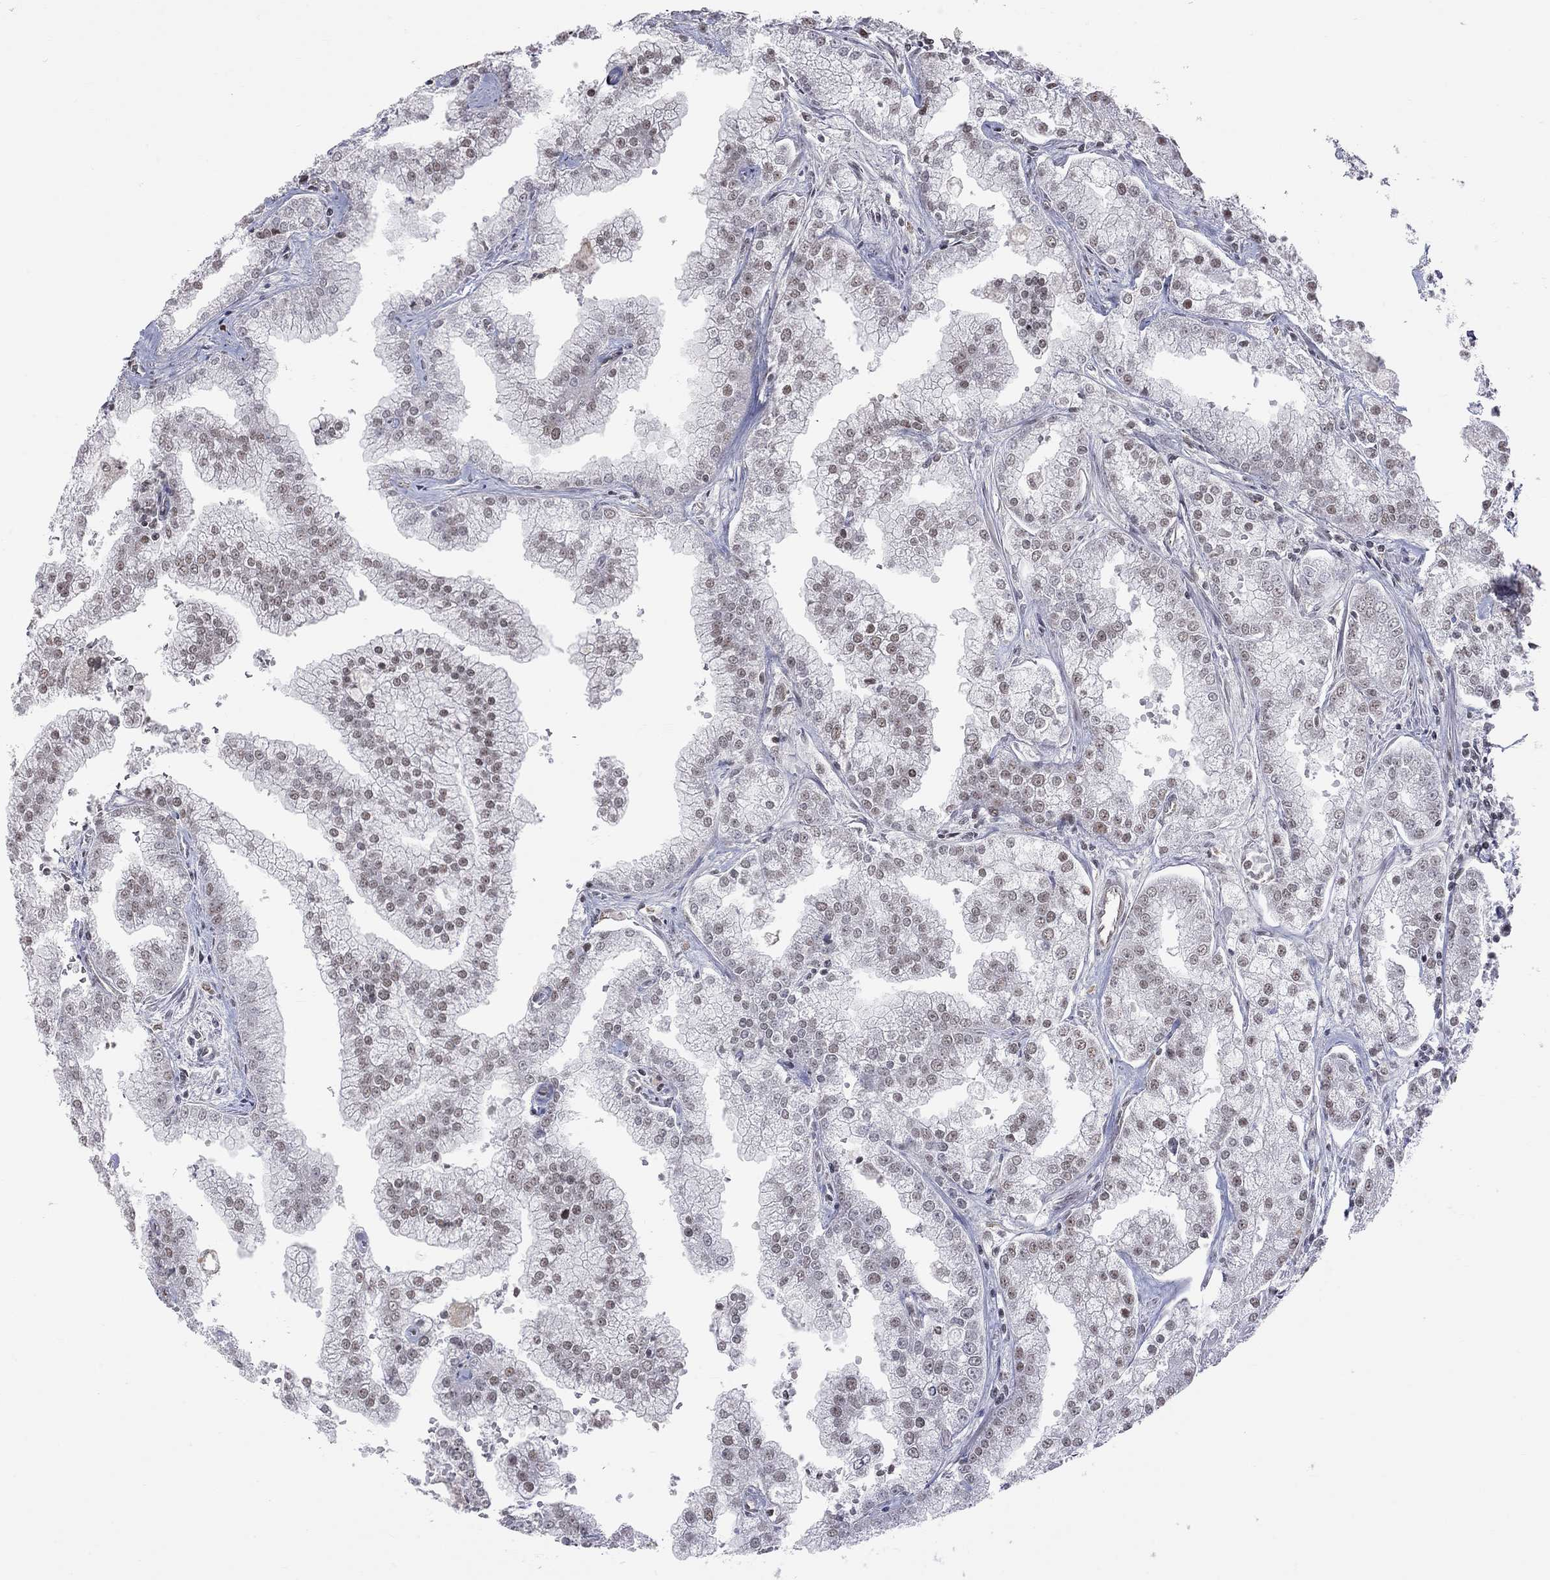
{"staining": {"intensity": "weak", "quantity": "<25%", "location": "nuclear"}, "tissue": "prostate cancer", "cell_type": "Tumor cells", "image_type": "cancer", "snomed": [{"axis": "morphology", "description": "Adenocarcinoma, NOS"}, {"axis": "topography", "description": "Prostate"}], "caption": "Tumor cells are negative for brown protein staining in prostate cancer (adenocarcinoma).", "gene": "MTNR1B", "patient": {"sex": "male", "age": 70}}